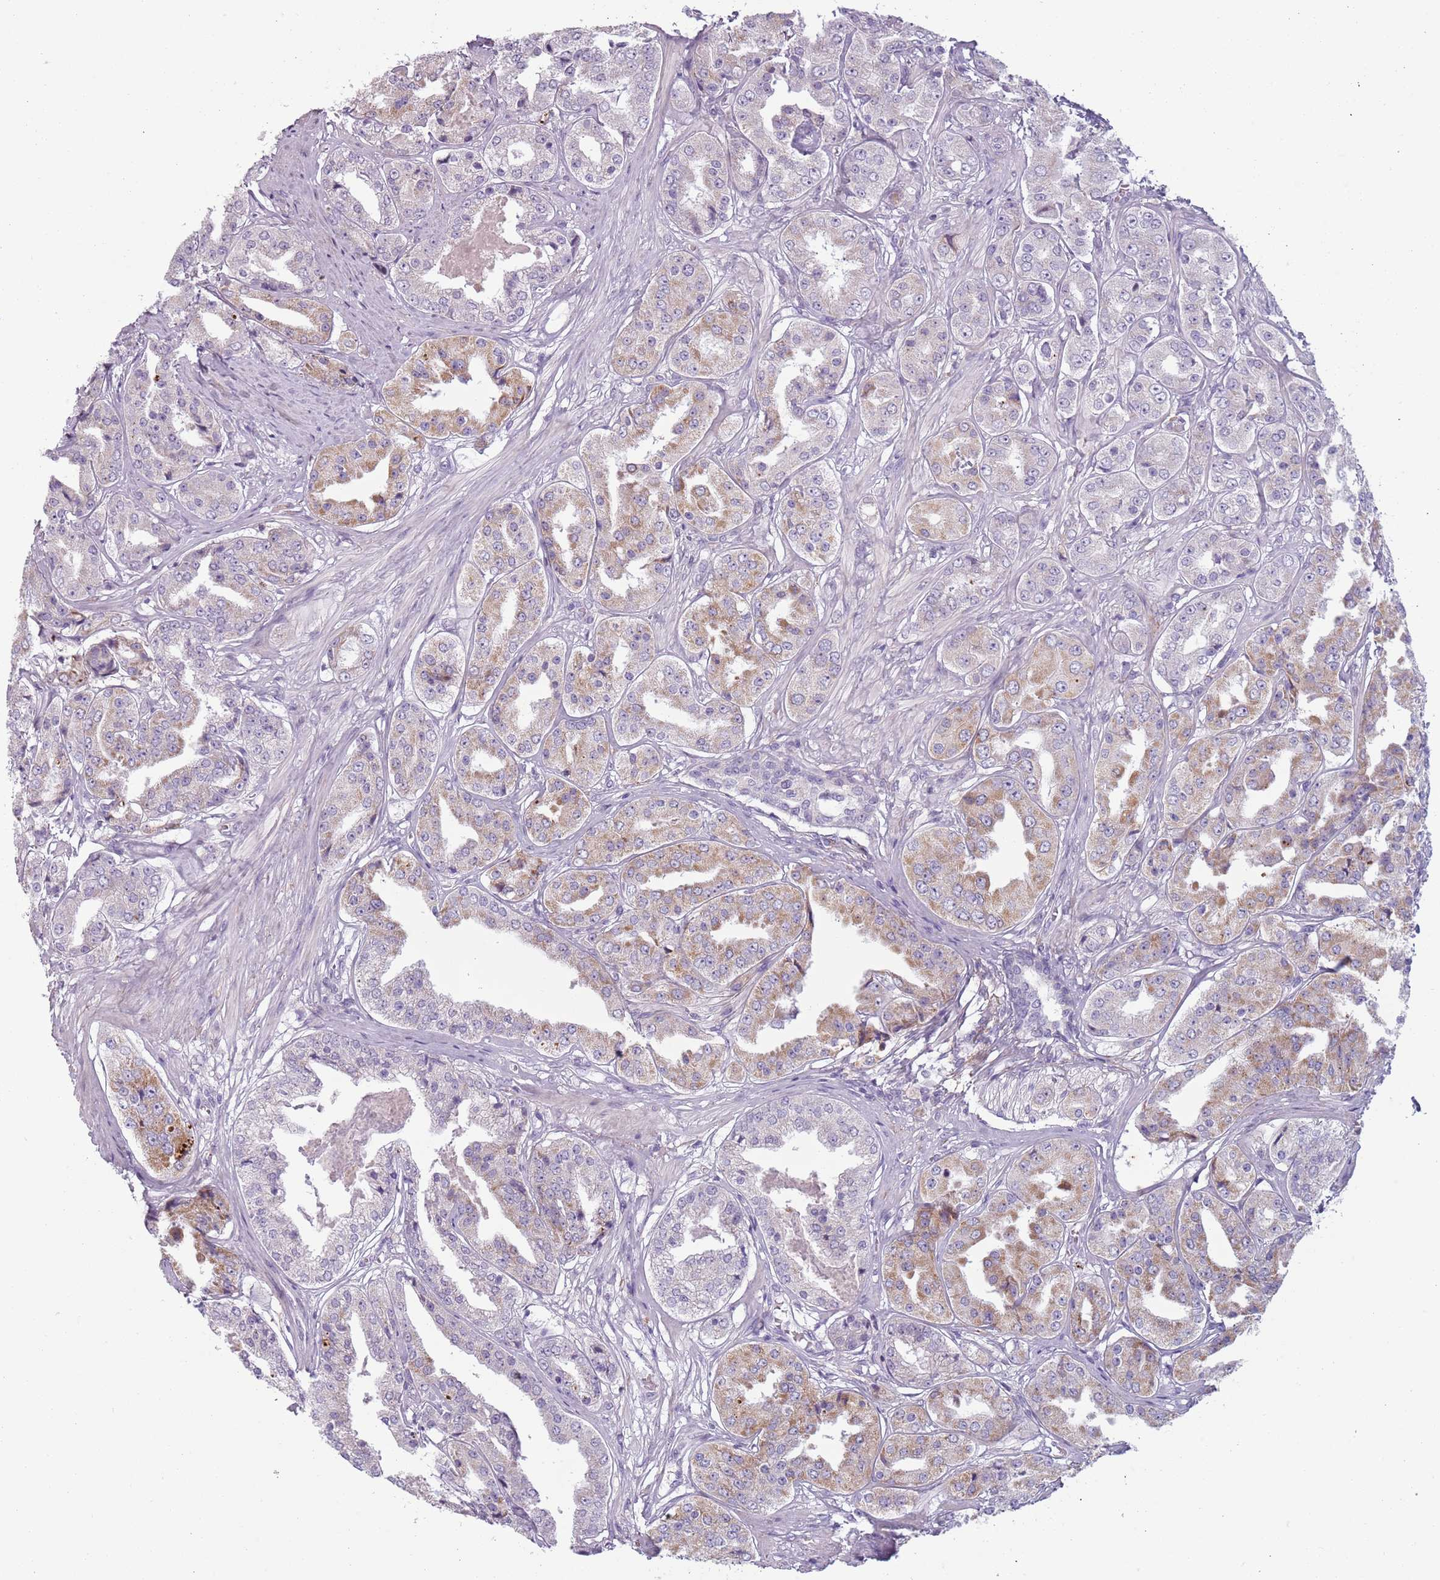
{"staining": {"intensity": "weak", "quantity": "25%-75%", "location": "cytoplasmic/membranous"}, "tissue": "prostate cancer", "cell_type": "Tumor cells", "image_type": "cancer", "snomed": [{"axis": "morphology", "description": "Adenocarcinoma, High grade"}, {"axis": "topography", "description": "Prostate"}], "caption": "Tumor cells show weak cytoplasmic/membranous staining in about 25%-75% of cells in prostate cancer. Using DAB (brown) and hematoxylin (blue) stains, captured at high magnification using brightfield microscopy.", "gene": "MEGF8", "patient": {"sex": "male", "age": 63}}